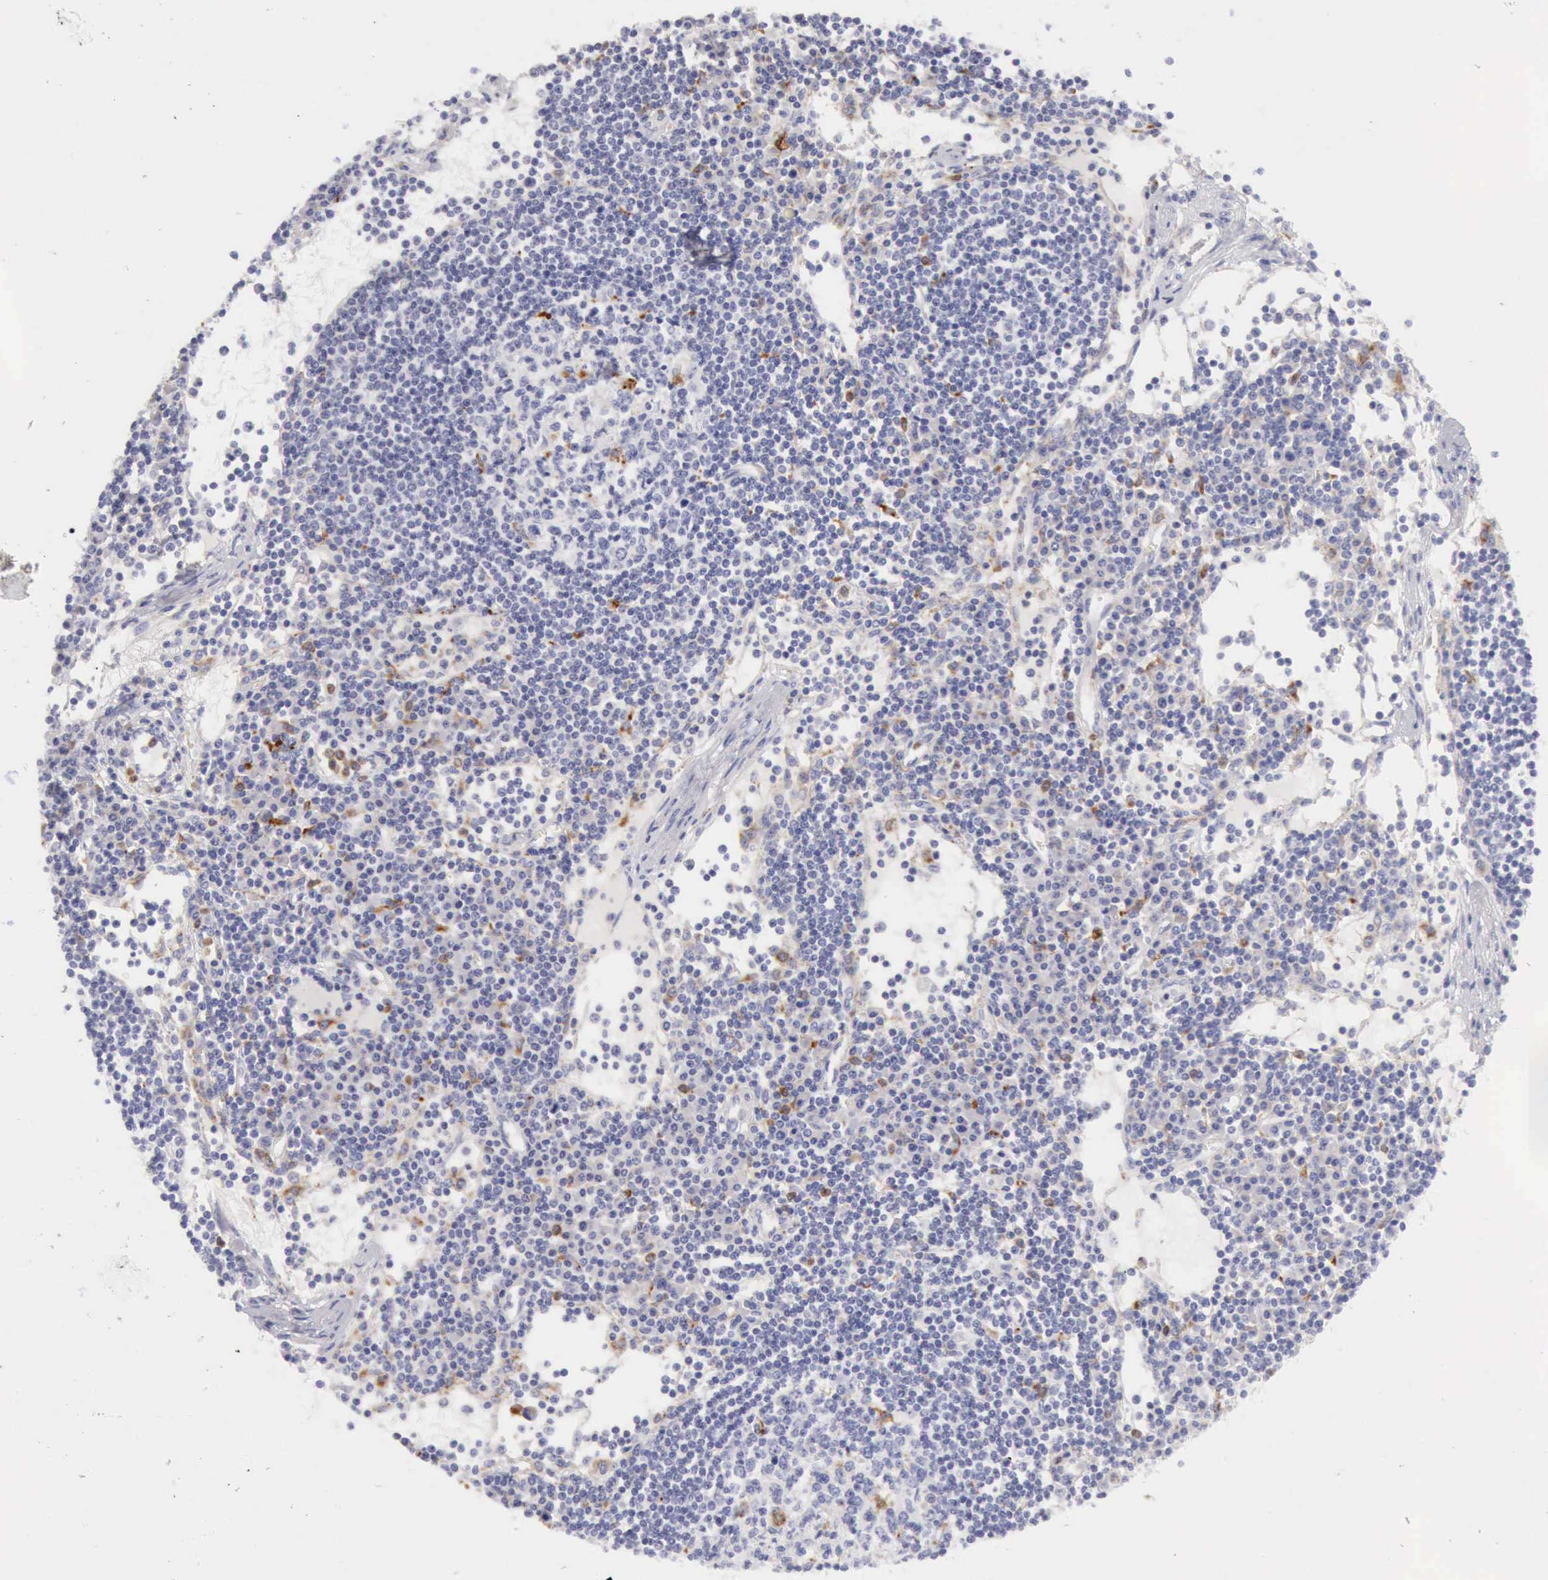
{"staining": {"intensity": "moderate", "quantity": "<25%", "location": "cytoplasmic/membranous"}, "tissue": "lymph node", "cell_type": "Germinal center cells", "image_type": "normal", "snomed": [{"axis": "morphology", "description": "Normal tissue, NOS"}, {"axis": "topography", "description": "Lymph node"}], "caption": "Approximately <25% of germinal center cells in unremarkable human lymph node show moderate cytoplasmic/membranous protein expression as visualized by brown immunohistochemical staining.", "gene": "CTSS", "patient": {"sex": "female", "age": 62}}